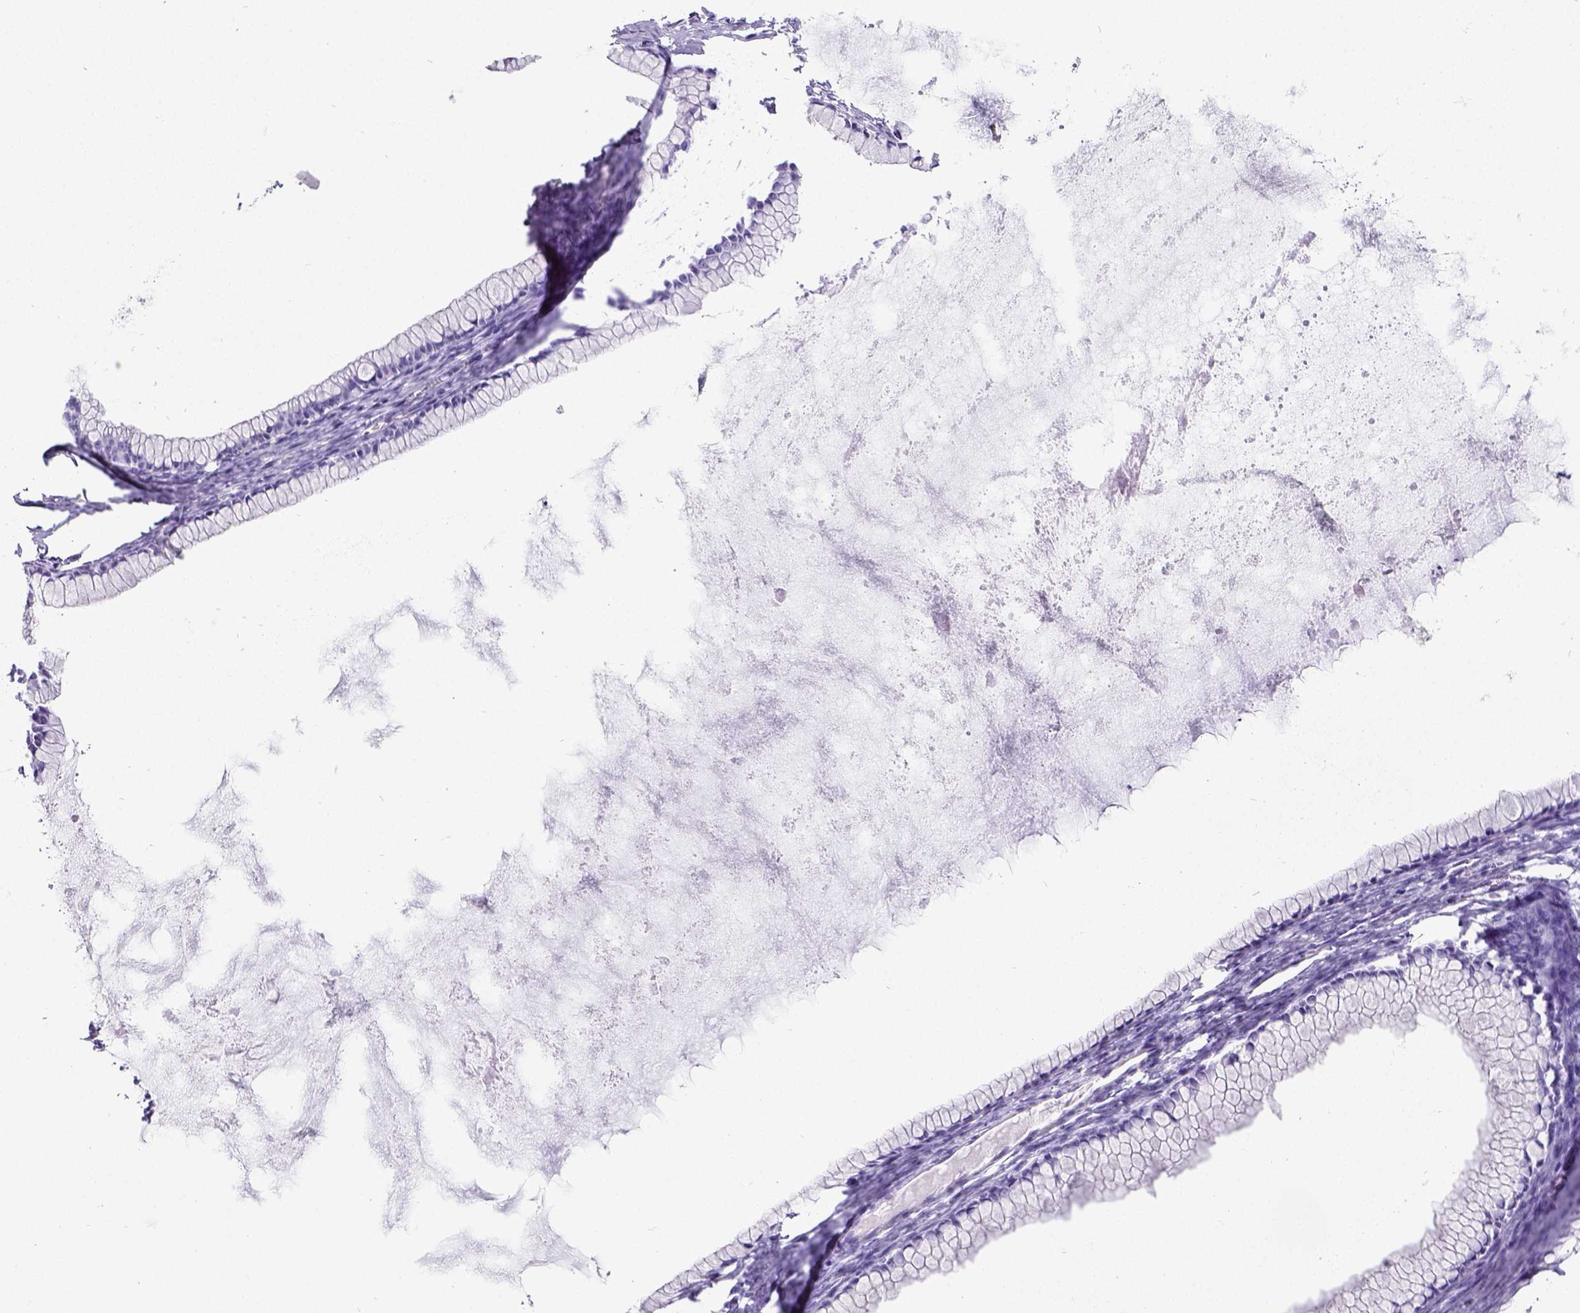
{"staining": {"intensity": "negative", "quantity": "none", "location": "none"}, "tissue": "ovarian cancer", "cell_type": "Tumor cells", "image_type": "cancer", "snomed": [{"axis": "morphology", "description": "Cystadenocarcinoma, mucinous, NOS"}, {"axis": "topography", "description": "Ovary"}], "caption": "Tumor cells are negative for brown protein staining in ovarian cancer. The staining was performed using DAB to visualize the protein expression in brown, while the nuclei were stained in blue with hematoxylin (Magnification: 20x).", "gene": "SATB2", "patient": {"sex": "female", "age": 41}}